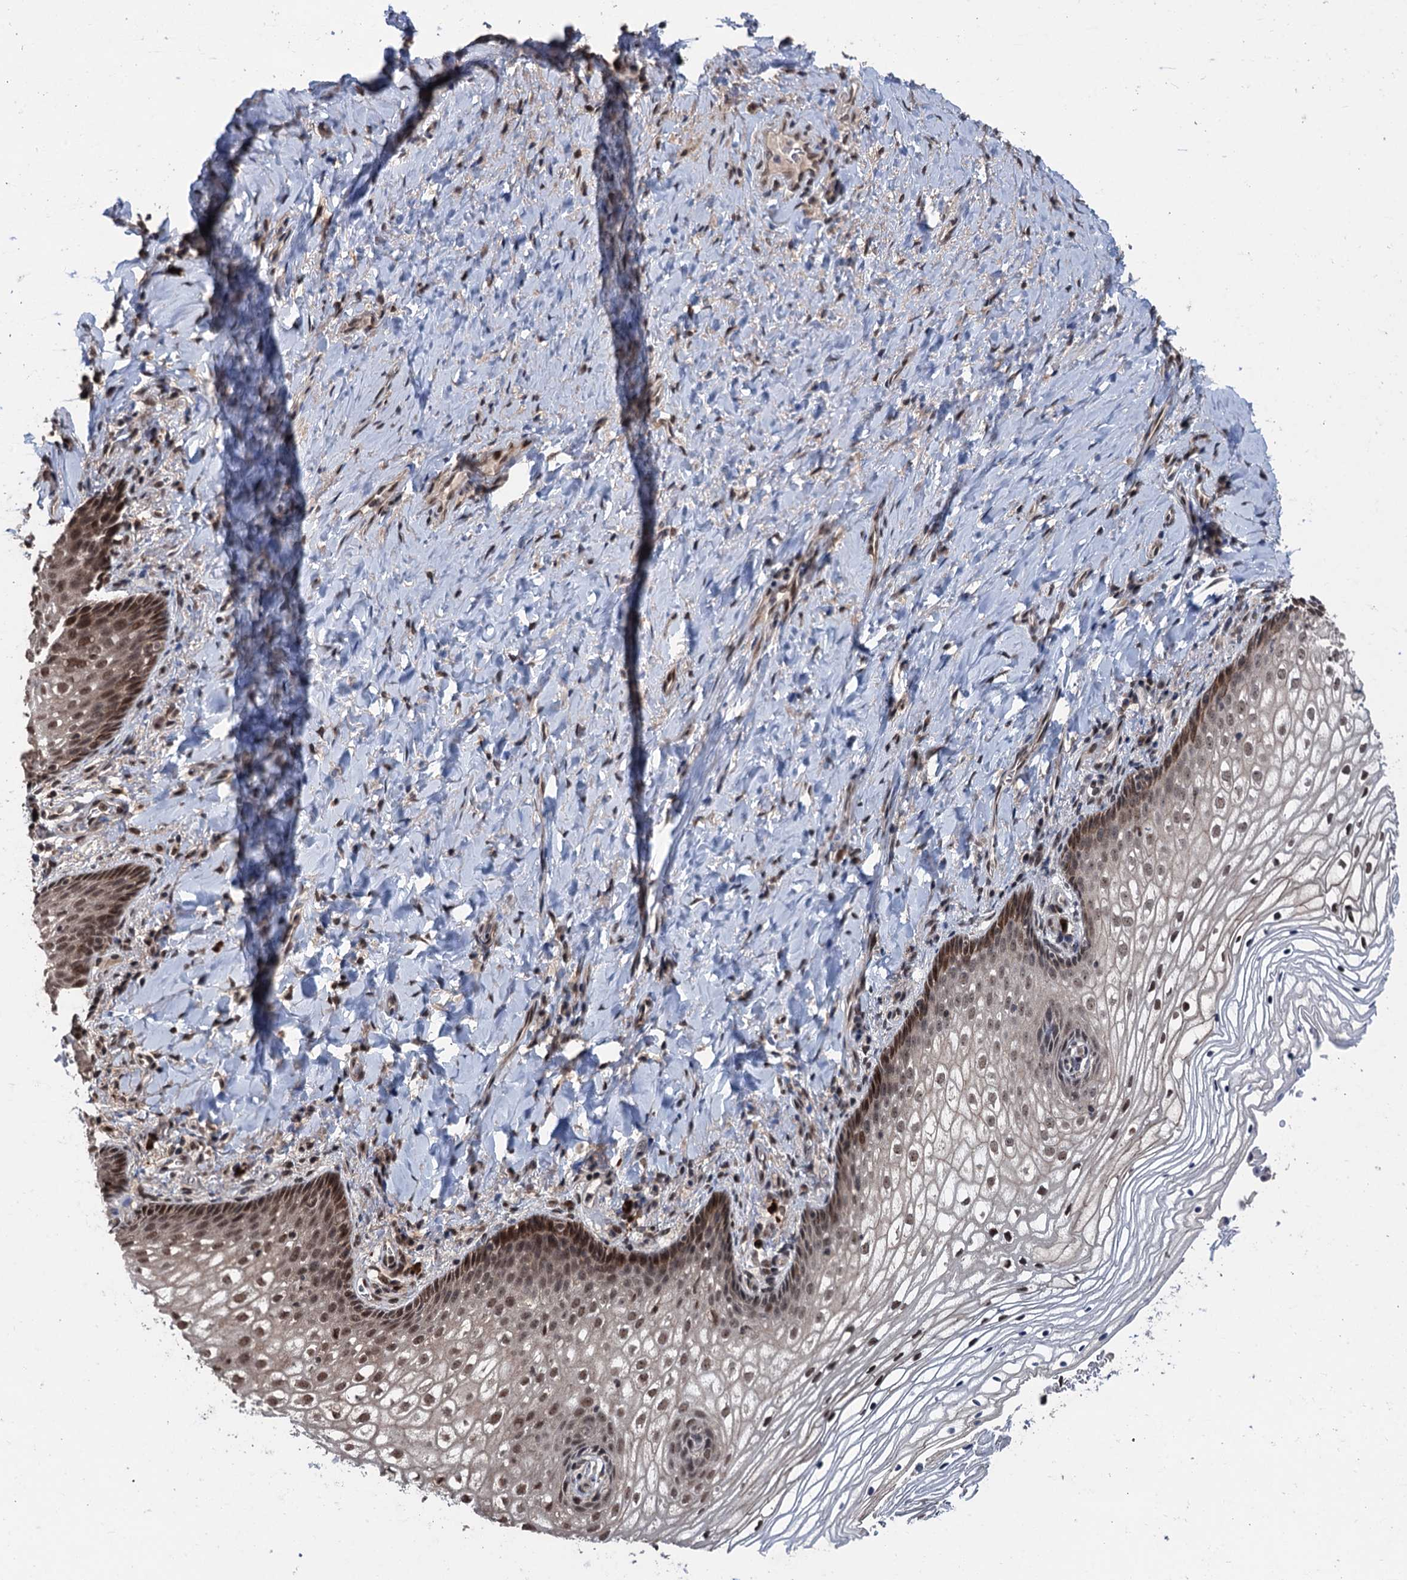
{"staining": {"intensity": "moderate", "quantity": "25%-75%", "location": "cytoplasmic/membranous,nuclear"}, "tissue": "vagina", "cell_type": "Squamous epithelial cells", "image_type": "normal", "snomed": [{"axis": "morphology", "description": "Normal tissue, NOS"}, {"axis": "topography", "description": "Vagina"}], "caption": "Immunohistochemistry (IHC) of normal vagina exhibits medium levels of moderate cytoplasmic/membranous,nuclear staining in approximately 25%-75% of squamous epithelial cells. The staining was performed using DAB (3,3'-diaminobenzidine) to visualize the protein expression in brown, while the nuclei were stained in blue with hematoxylin (Magnification: 20x).", "gene": "RASSF4", "patient": {"sex": "female", "age": 60}}